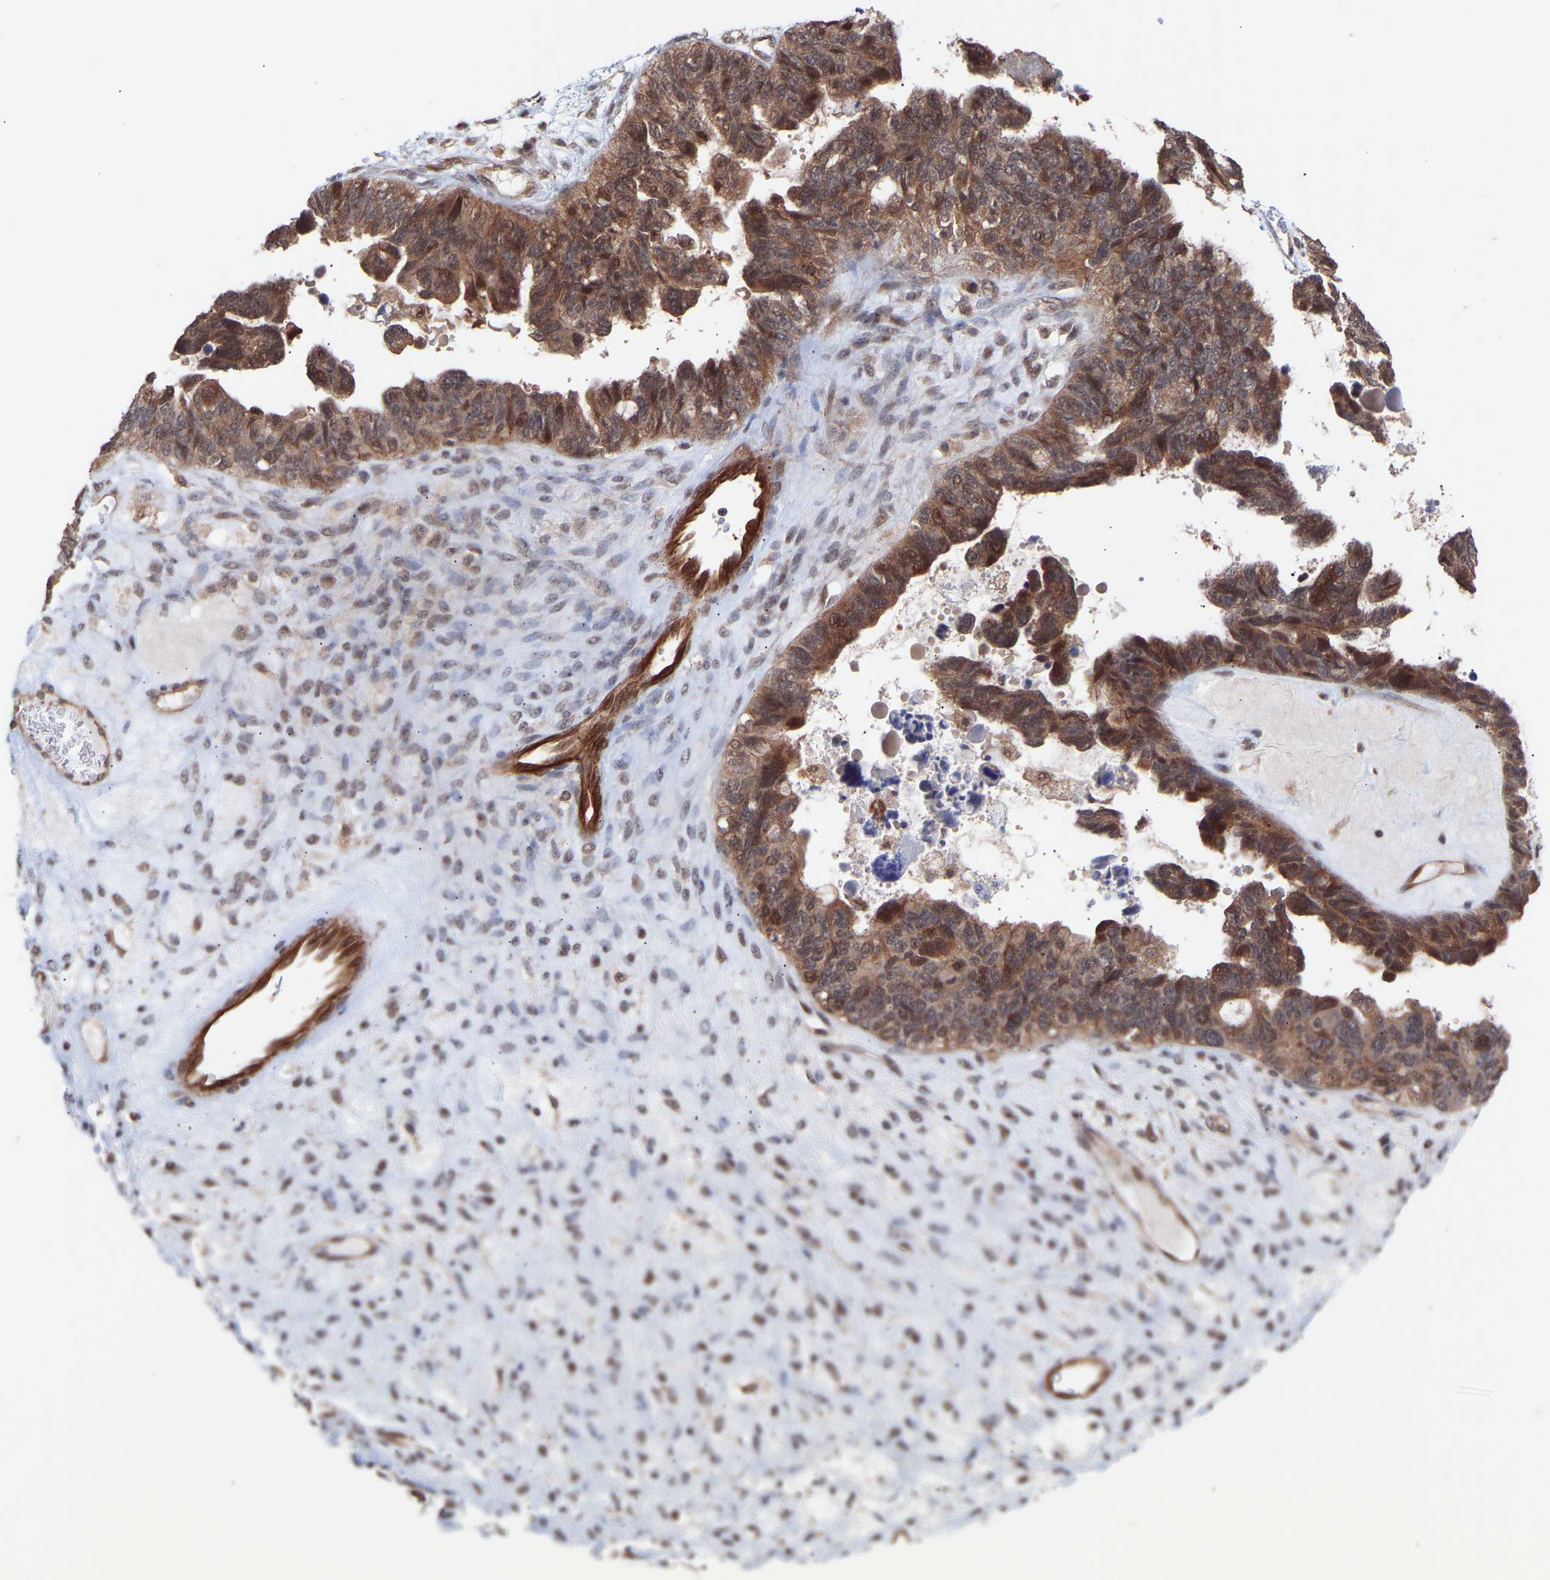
{"staining": {"intensity": "moderate", "quantity": ">75%", "location": "cytoplasmic/membranous,nuclear"}, "tissue": "ovarian cancer", "cell_type": "Tumor cells", "image_type": "cancer", "snomed": [{"axis": "morphology", "description": "Cystadenocarcinoma, serous, NOS"}, {"axis": "topography", "description": "Ovary"}], "caption": "Immunohistochemical staining of human ovarian serous cystadenocarcinoma exhibits medium levels of moderate cytoplasmic/membranous and nuclear protein positivity in about >75% of tumor cells.", "gene": "PDLIM5", "patient": {"sex": "female", "age": 79}}